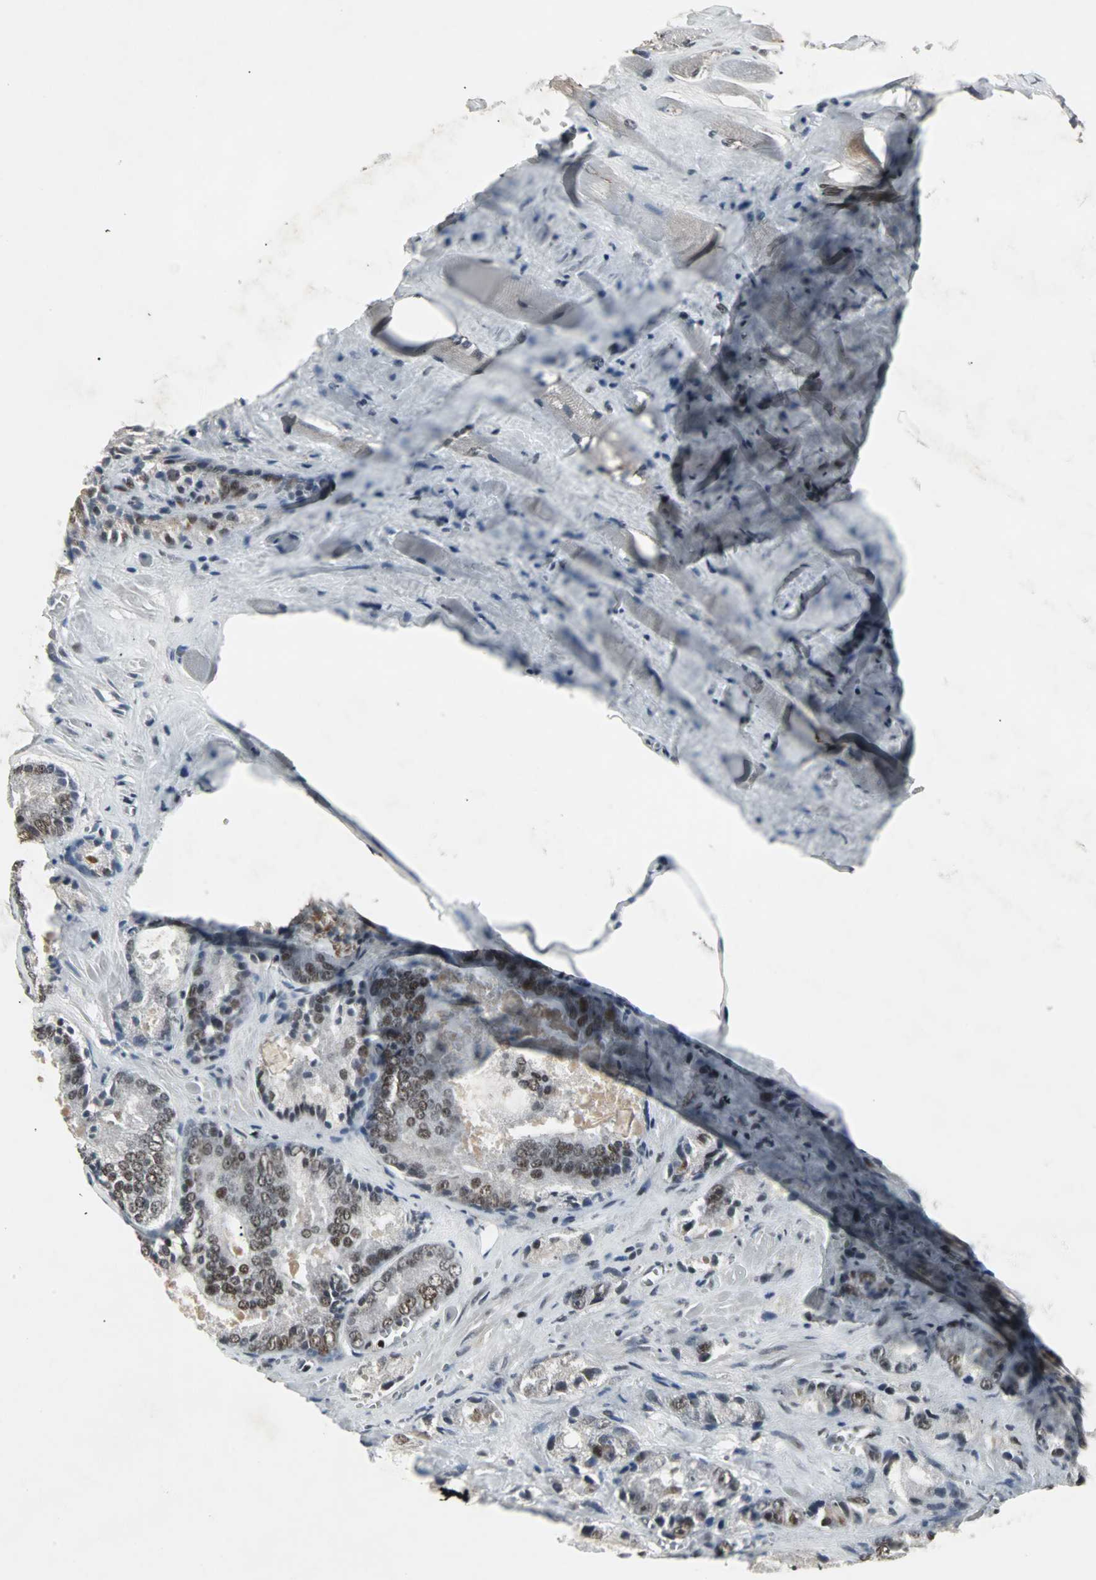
{"staining": {"intensity": "moderate", "quantity": "25%-75%", "location": "nuclear"}, "tissue": "prostate cancer", "cell_type": "Tumor cells", "image_type": "cancer", "snomed": [{"axis": "morphology", "description": "Adenocarcinoma, Low grade"}, {"axis": "topography", "description": "Prostate"}], "caption": "Low-grade adenocarcinoma (prostate) stained with DAB immunohistochemistry (IHC) shows medium levels of moderate nuclear staining in approximately 25%-75% of tumor cells.", "gene": "PNKP", "patient": {"sex": "male", "age": 64}}